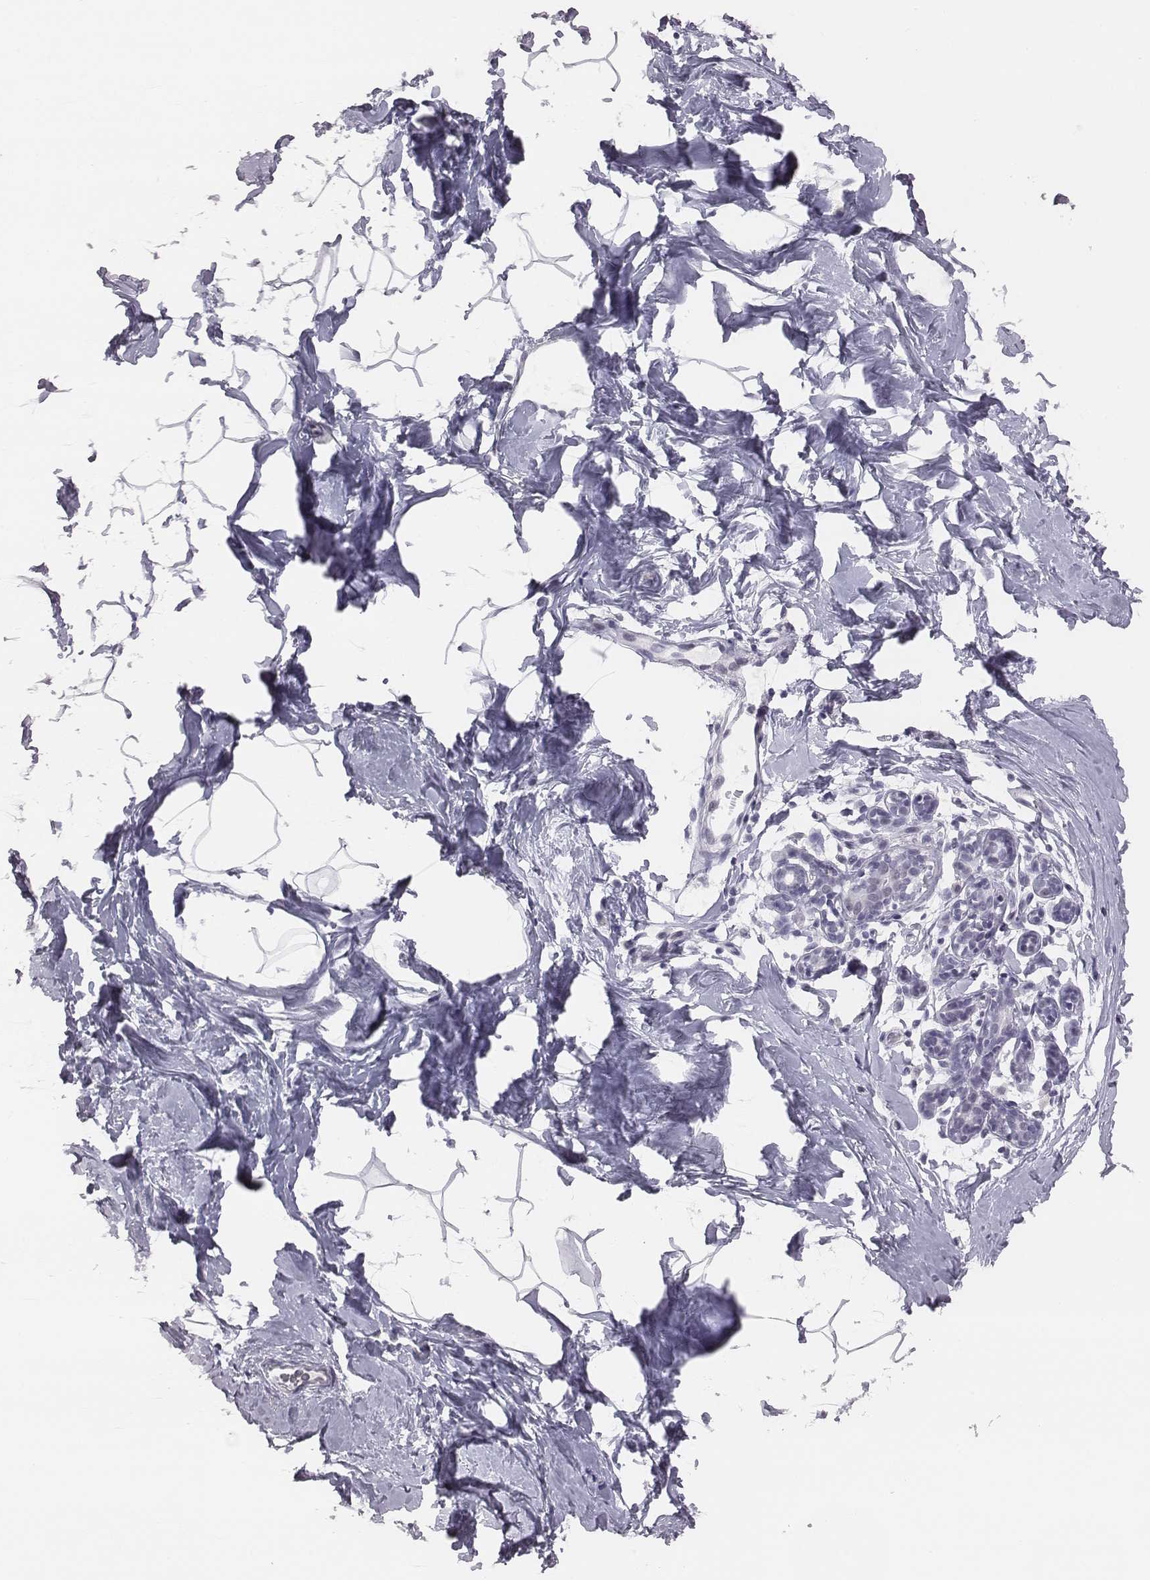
{"staining": {"intensity": "negative", "quantity": "none", "location": "none"}, "tissue": "breast", "cell_type": "Adipocytes", "image_type": "normal", "snomed": [{"axis": "morphology", "description": "Normal tissue, NOS"}, {"axis": "topography", "description": "Breast"}], "caption": "Immunohistochemical staining of benign breast displays no significant staining in adipocytes. (Immunohistochemistry, brightfield microscopy, high magnification).", "gene": "ACOD1", "patient": {"sex": "female", "age": 32}}